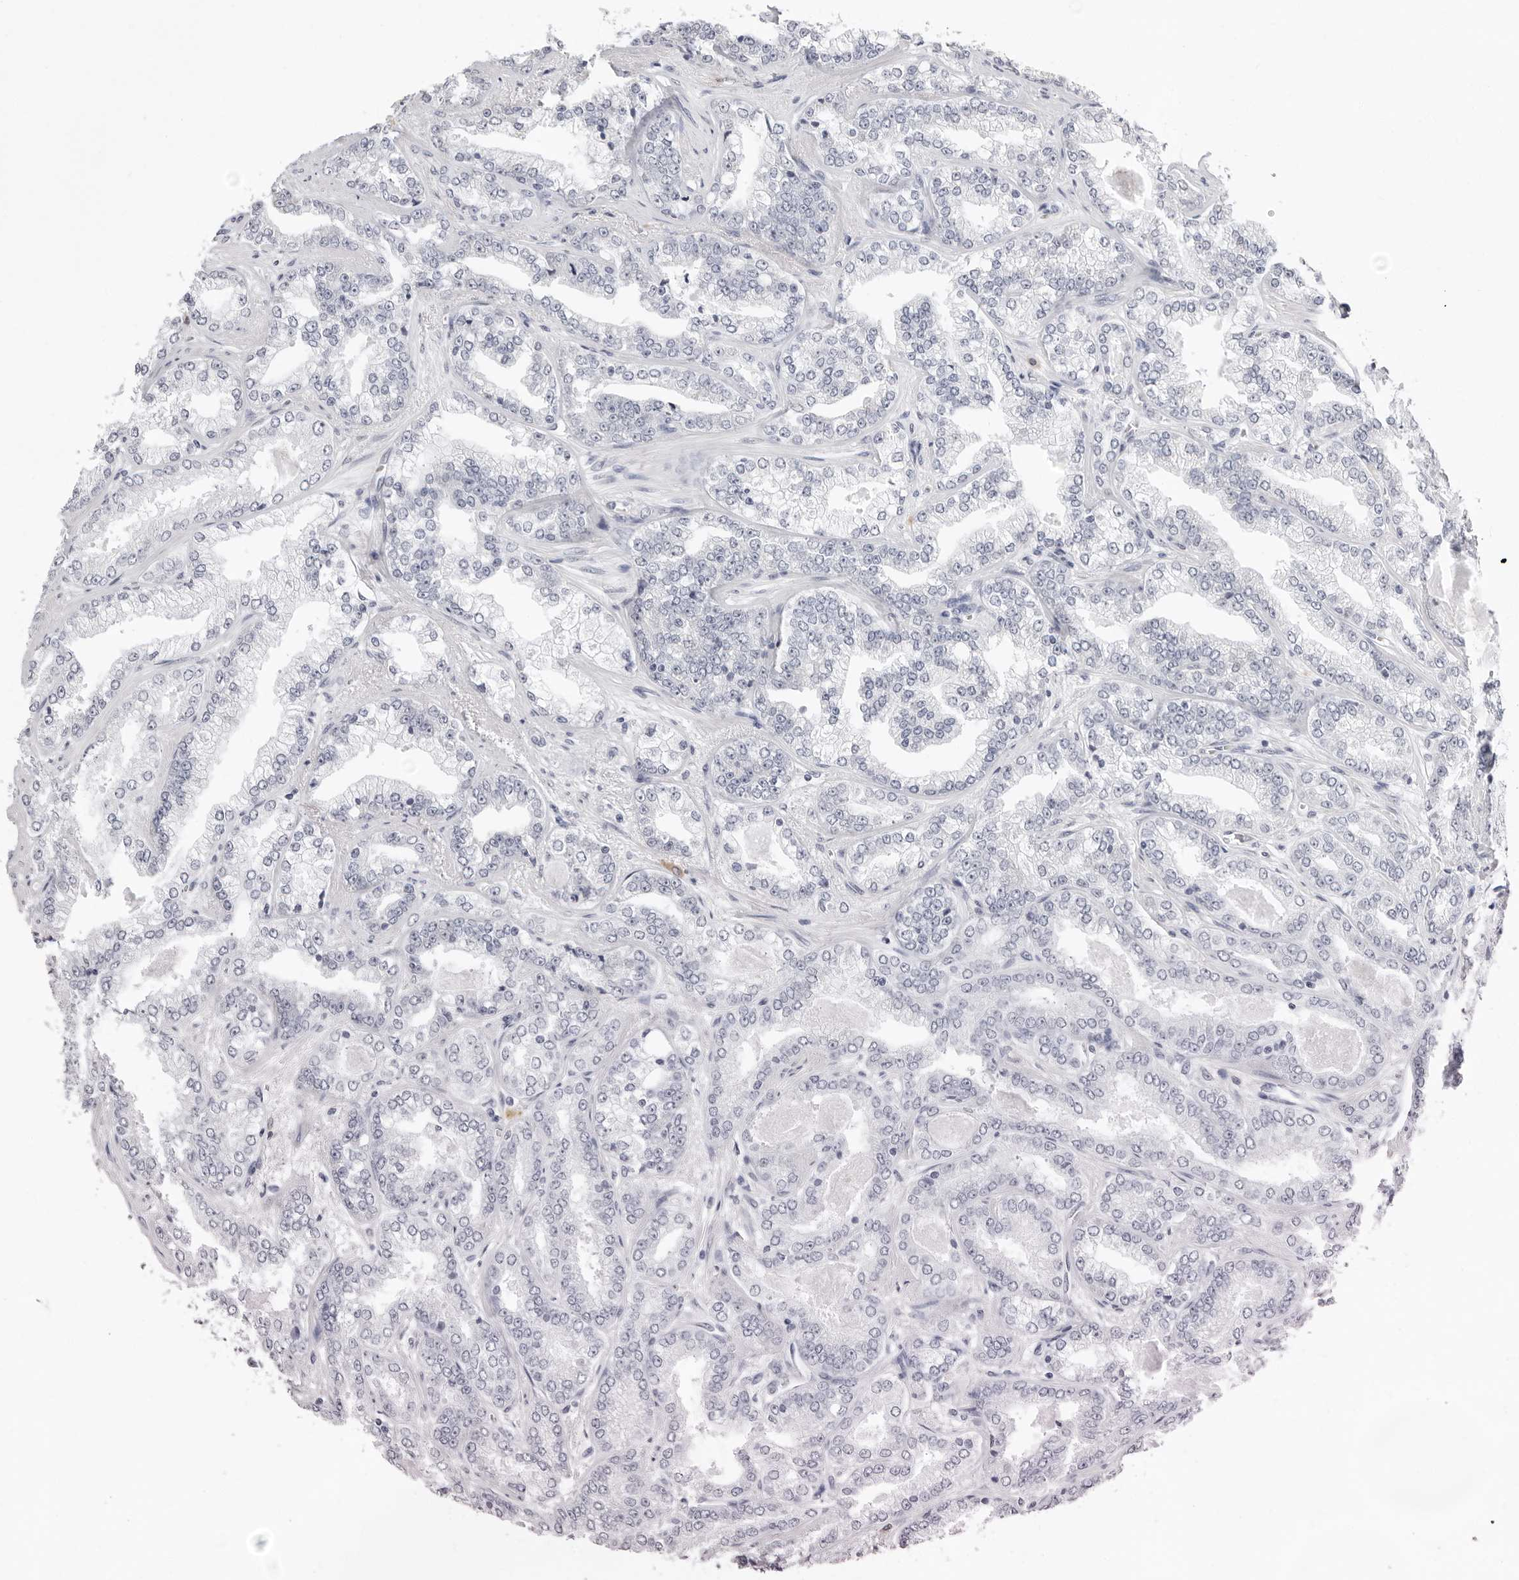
{"staining": {"intensity": "negative", "quantity": "none", "location": "none"}, "tissue": "prostate cancer", "cell_type": "Tumor cells", "image_type": "cancer", "snomed": [{"axis": "morphology", "description": "Adenocarcinoma, High grade"}, {"axis": "topography", "description": "Prostate"}], "caption": "Immunohistochemistry (IHC) histopathology image of high-grade adenocarcinoma (prostate) stained for a protein (brown), which demonstrates no staining in tumor cells.", "gene": "FDPS", "patient": {"sex": "male", "age": 71}}